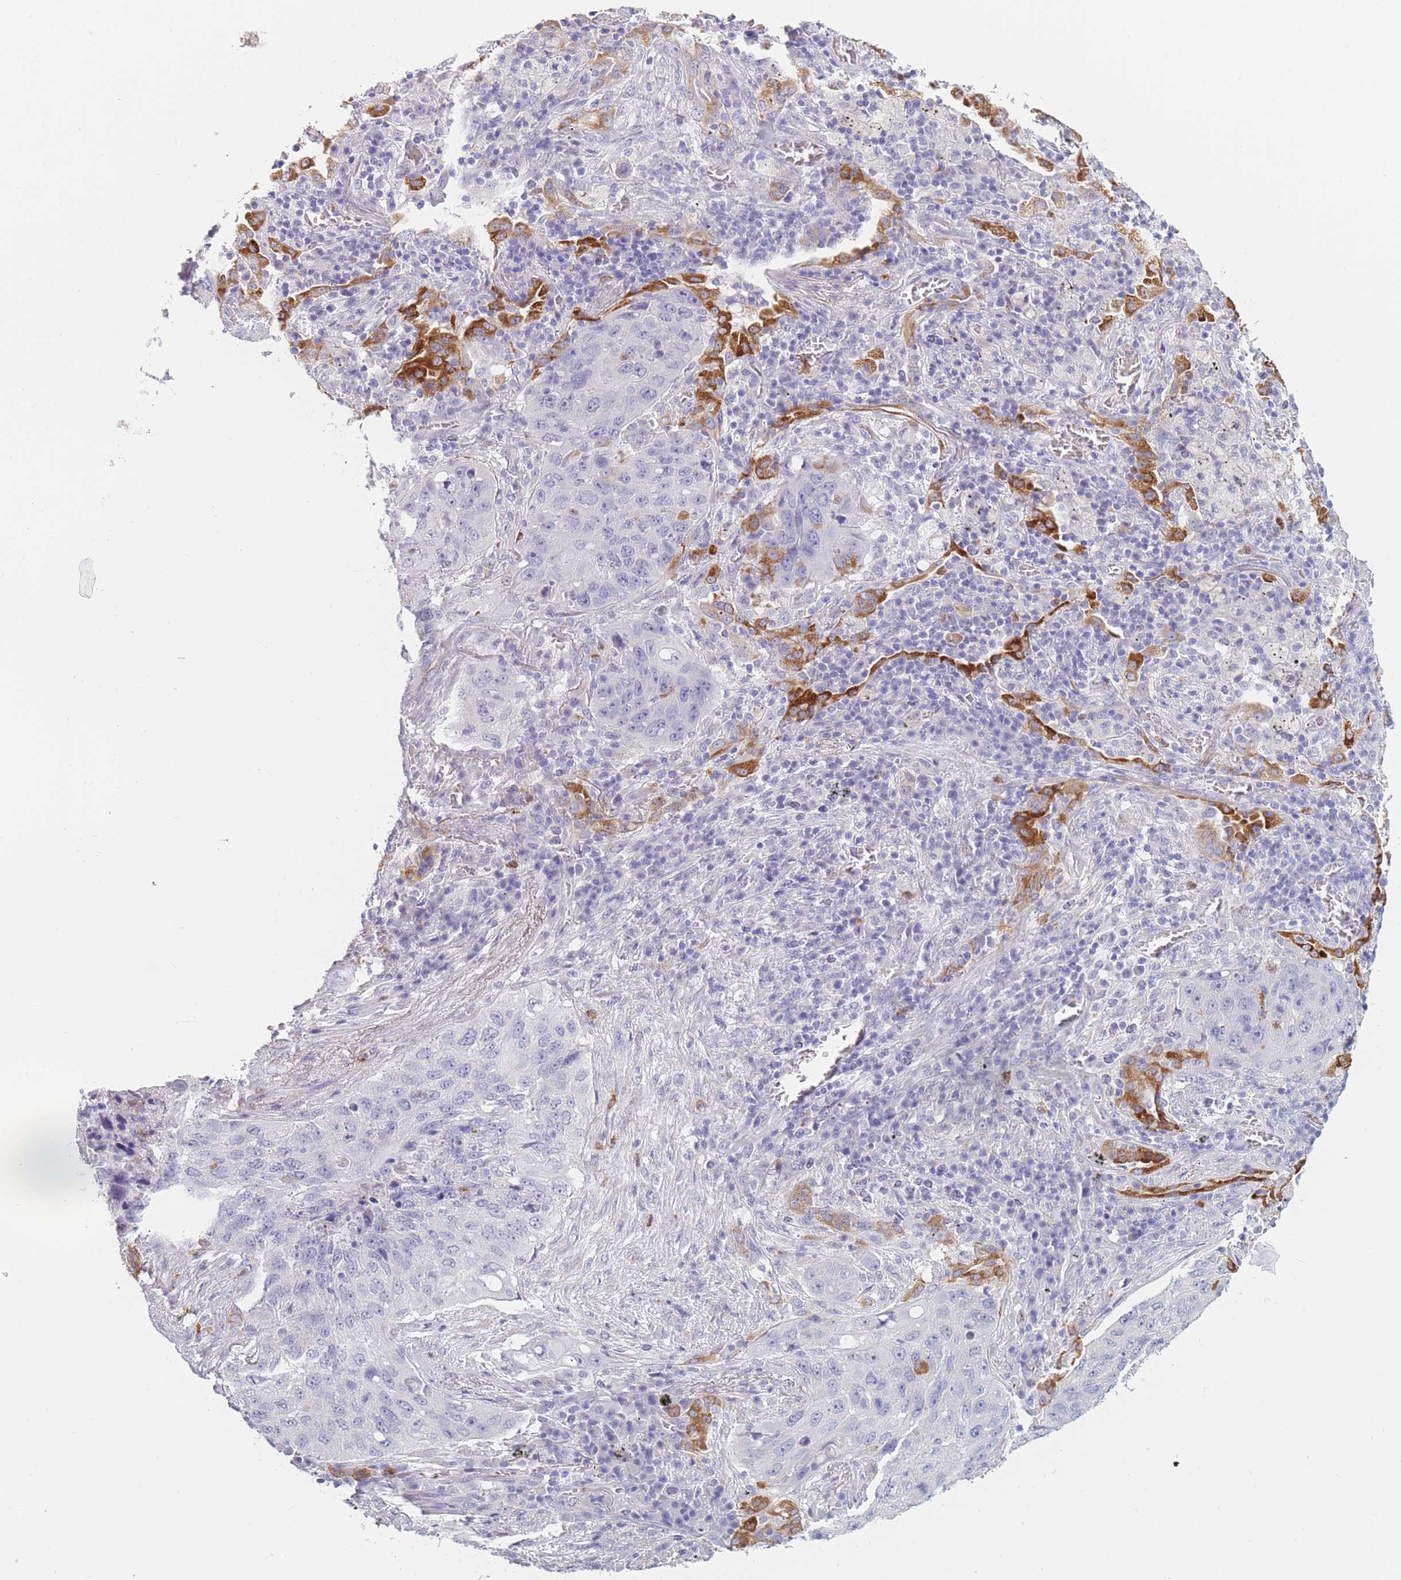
{"staining": {"intensity": "negative", "quantity": "none", "location": "none"}, "tissue": "lung cancer", "cell_type": "Tumor cells", "image_type": "cancer", "snomed": [{"axis": "morphology", "description": "Squamous cell carcinoma, NOS"}, {"axis": "topography", "description": "Lung"}], "caption": "Immunohistochemistry histopathology image of neoplastic tissue: lung cancer stained with DAB (3,3'-diaminobenzidine) exhibits no significant protein staining in tumor cells.", "gene": "ZNF627", "patient": {"sex": "female", "age": 63}}